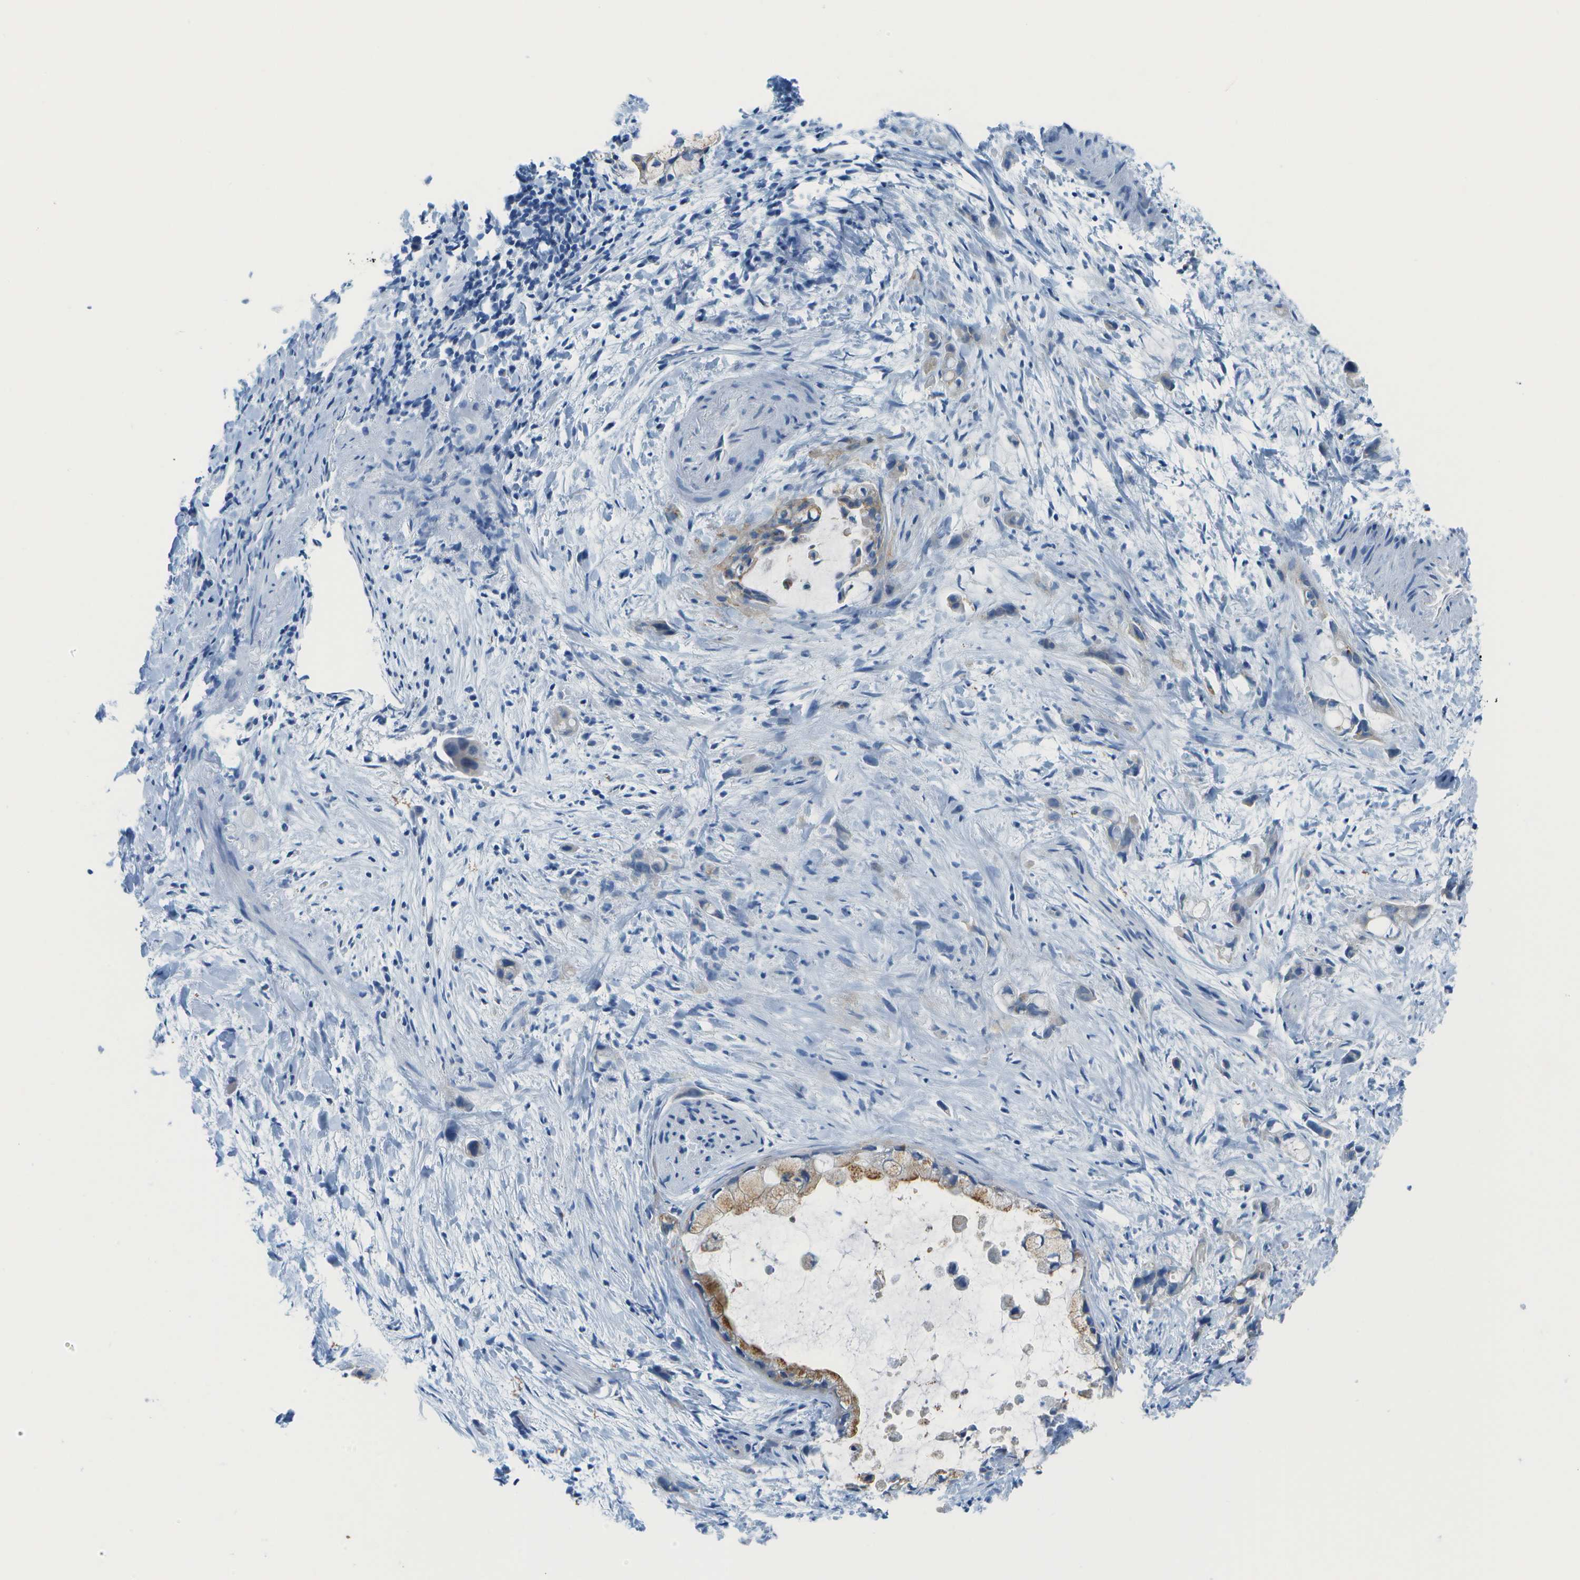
{"staining": {"intensity": "weak", "quantity": "<25%", "location": "cytoplasmic/membranous"}, "tissue": "liver cancer", "cell_type": "Tumor cells", "image_type": "cancer", "snomed": [{"axis": "morphology", "description": "Cholangiocarcinoma"}, {"axis": "topography", "description": "Liver"}], "caption": "Protein analysis of liver cancer shows no significant expression in tumor cells.", "gene": "CD46", "patient": {"sex": "female", "age": 72}}